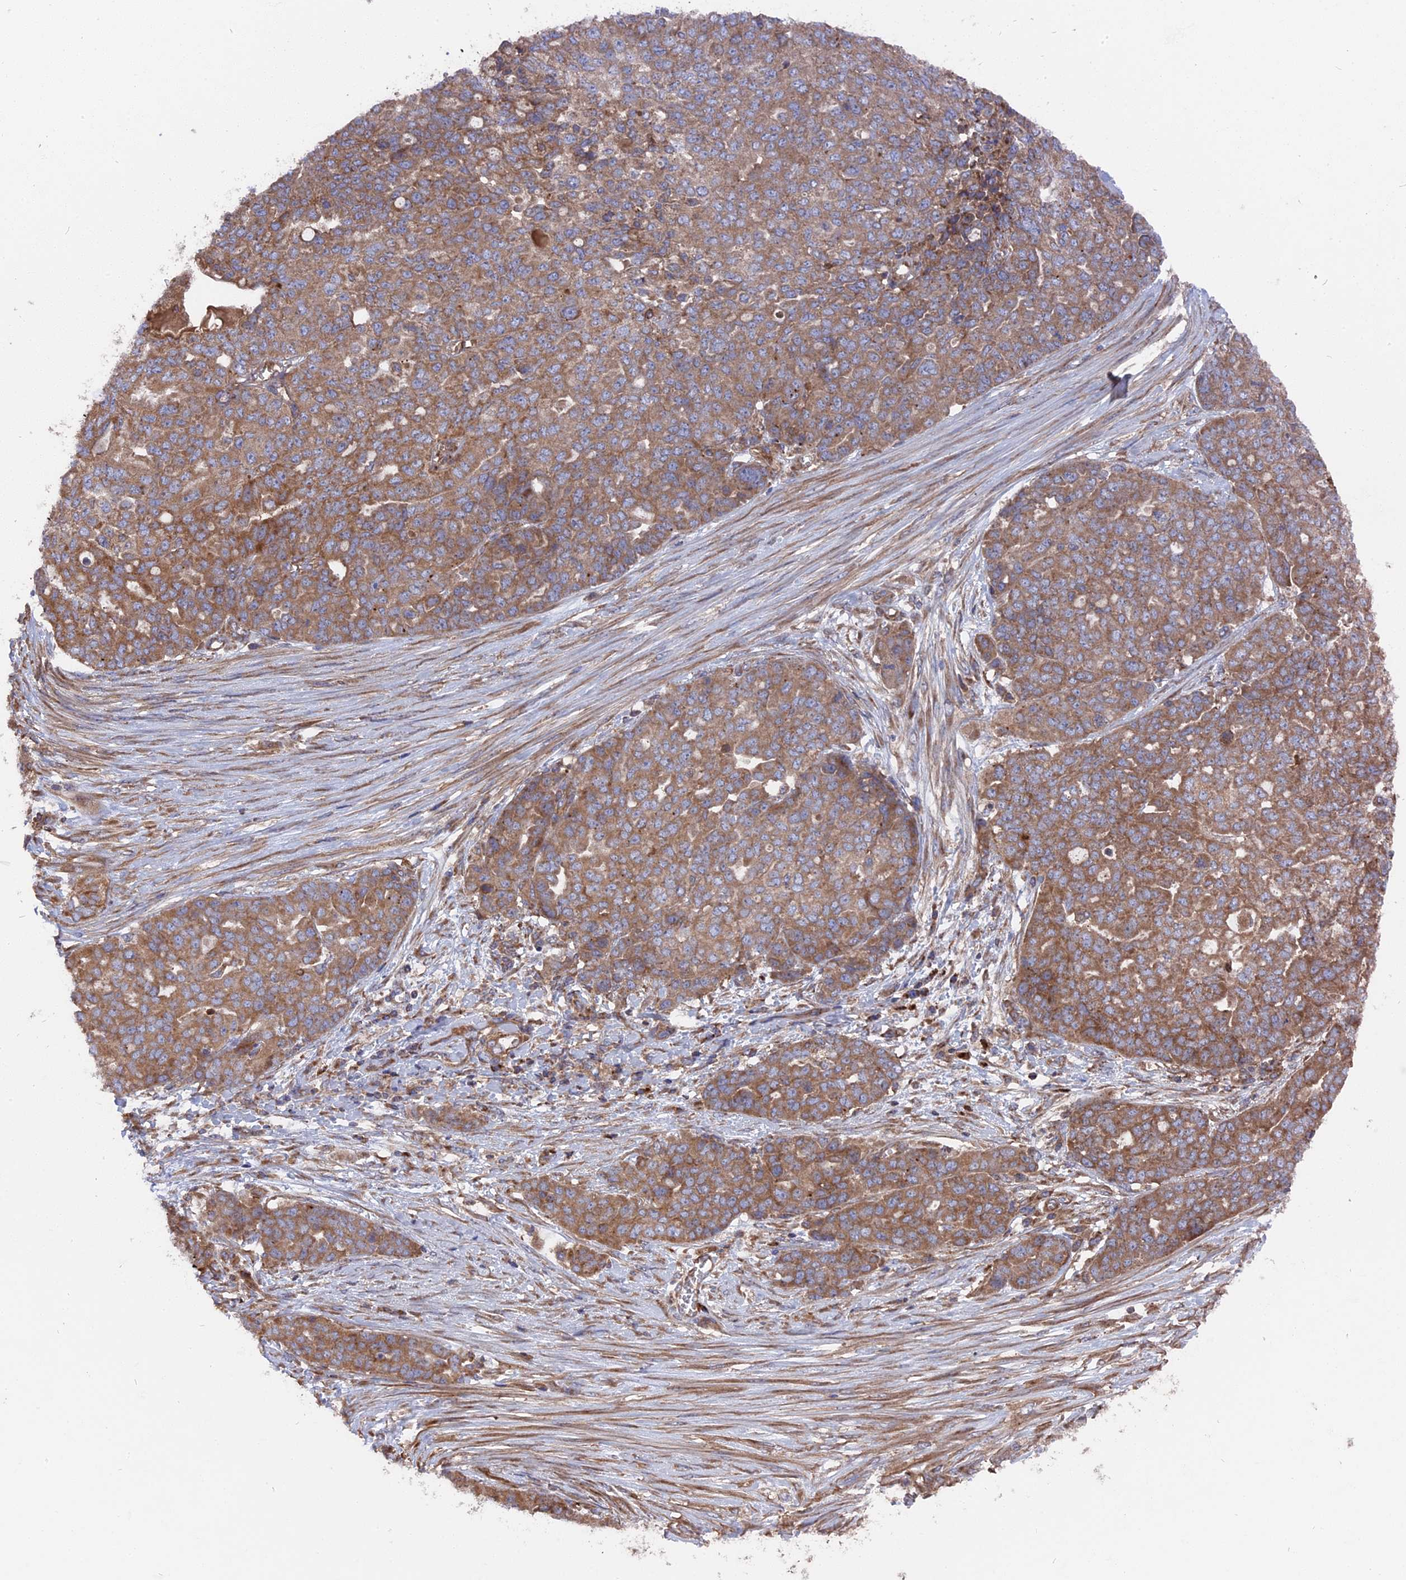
{"staining": {"intensity": "moderate", "quantity": ">75%", "location": "cytoplasmic/membranous"}, "tissue": "ovarian cancer", "cell_type": "Tumor cells", "image_type": "cancer", "snomed": [{"axis": "morphology", "description": "Cystadenocarcinoma, serous, NOS"}, {"axis": "topography", "description": "Soft tissue"}, {"axis": "topography", "description": "Ovary"}], "caption": "Ovarian cancer (serous cystadenocarcinoma) stained with DAB (3,3'-diaminobenzidine) immunohistochemistry (IHC) displays medium levels of moderate cytoplasmic/membranous positivity in about >75% of tumor cells.", "gene": "TELO2", "patient": {"sex": "female", "age": 57}}